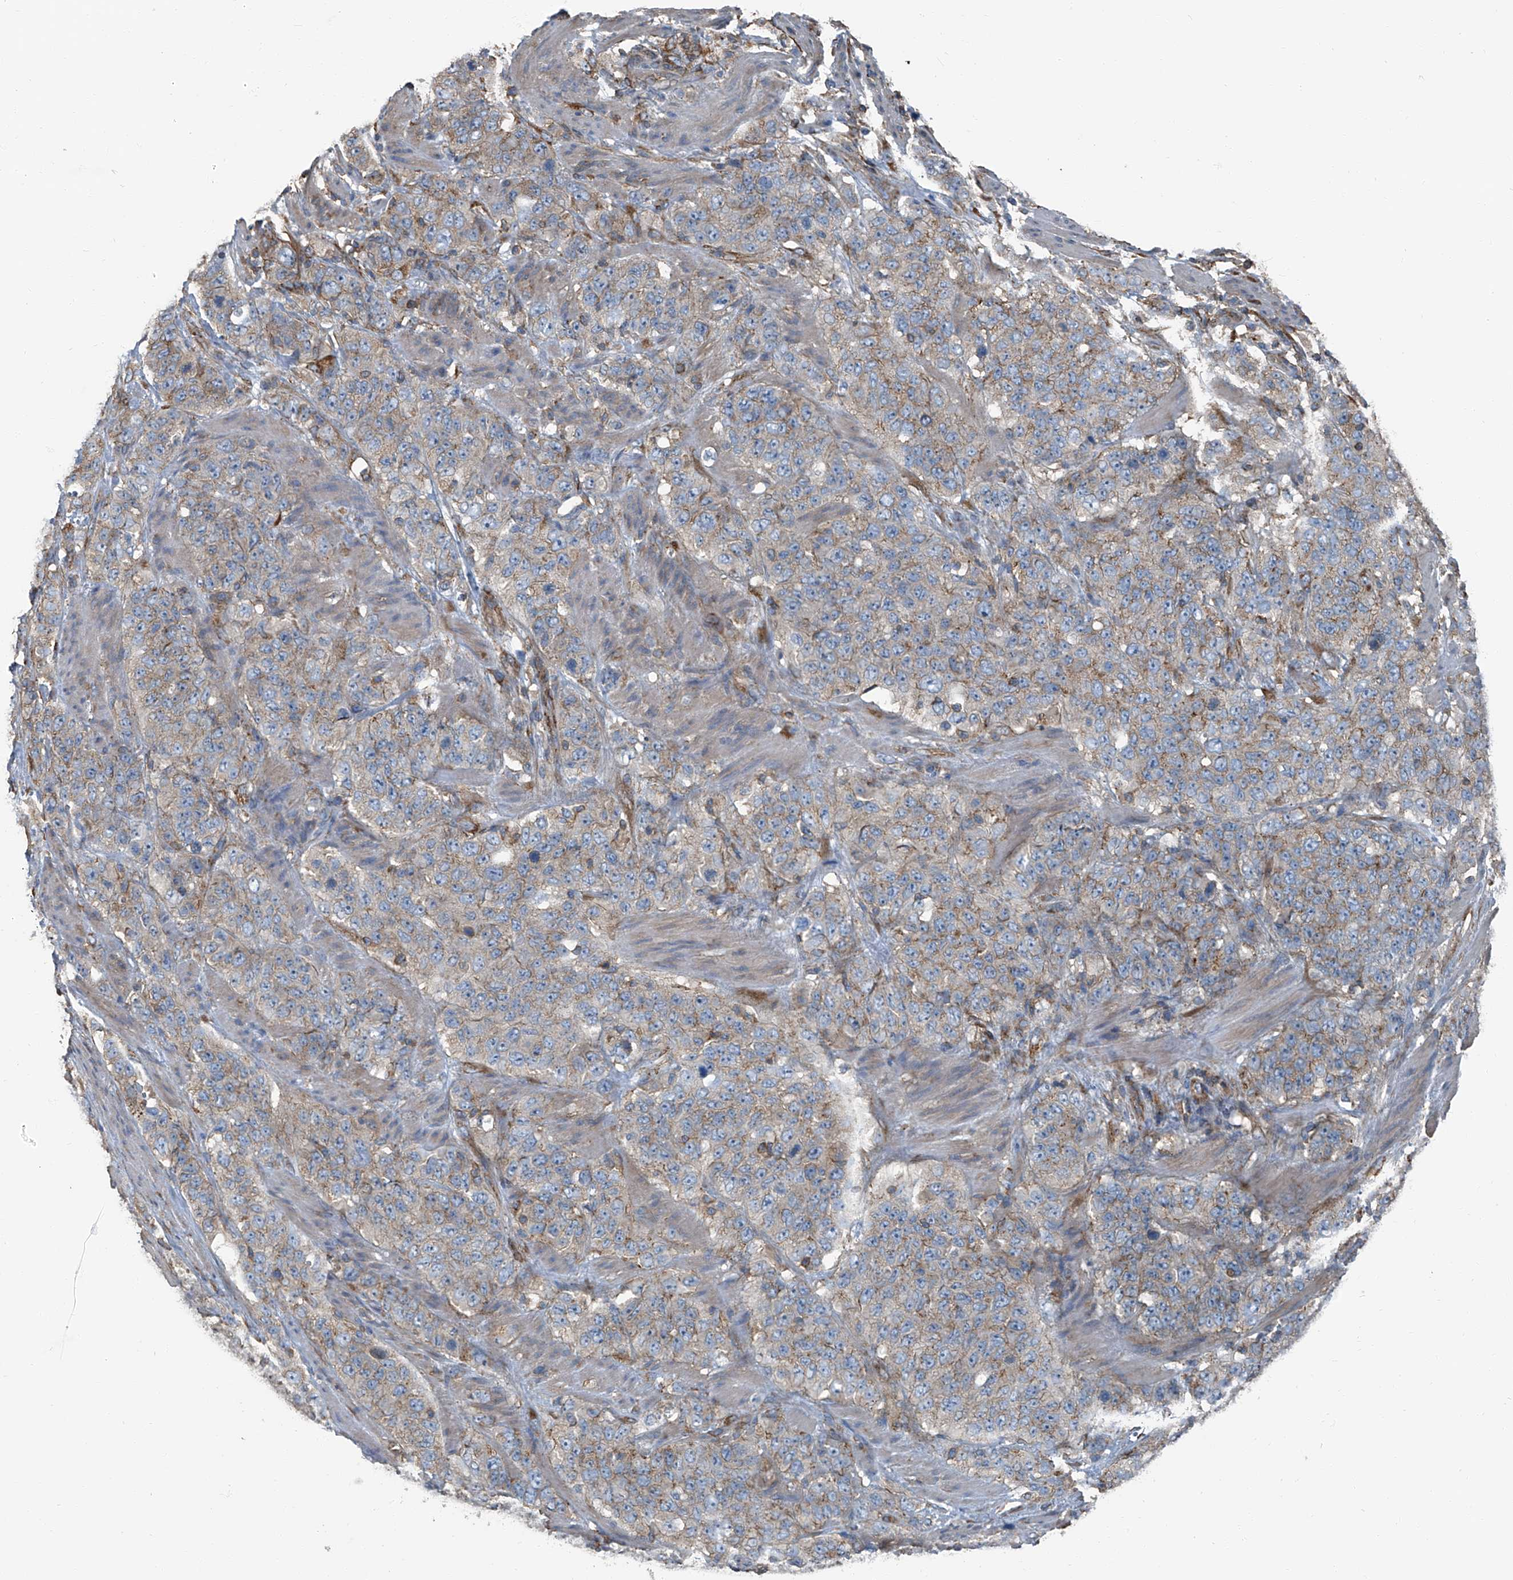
{"staining": {"intensity": "weak", "quantity": ">75%", "location": "cytoplasmic/membranous"}, "tissue": "stomach cancer", "cell_type": "Tumor cells", "image_type": "cancer", "snomed": [{"axis": "morphology", "description": "Adenocarcinoma, NOS"}, {"axis": "topography", "description": "Stomach"}], "caption": "Protein positivity by immunohistochemistry exhibits weak cytoplasmic/membranous positivity in about >75% of tumor cells in adenocarcinoma (stomach).", "gene": "SEPTIN7", "patient": {"sex": "male", "age": 48}}